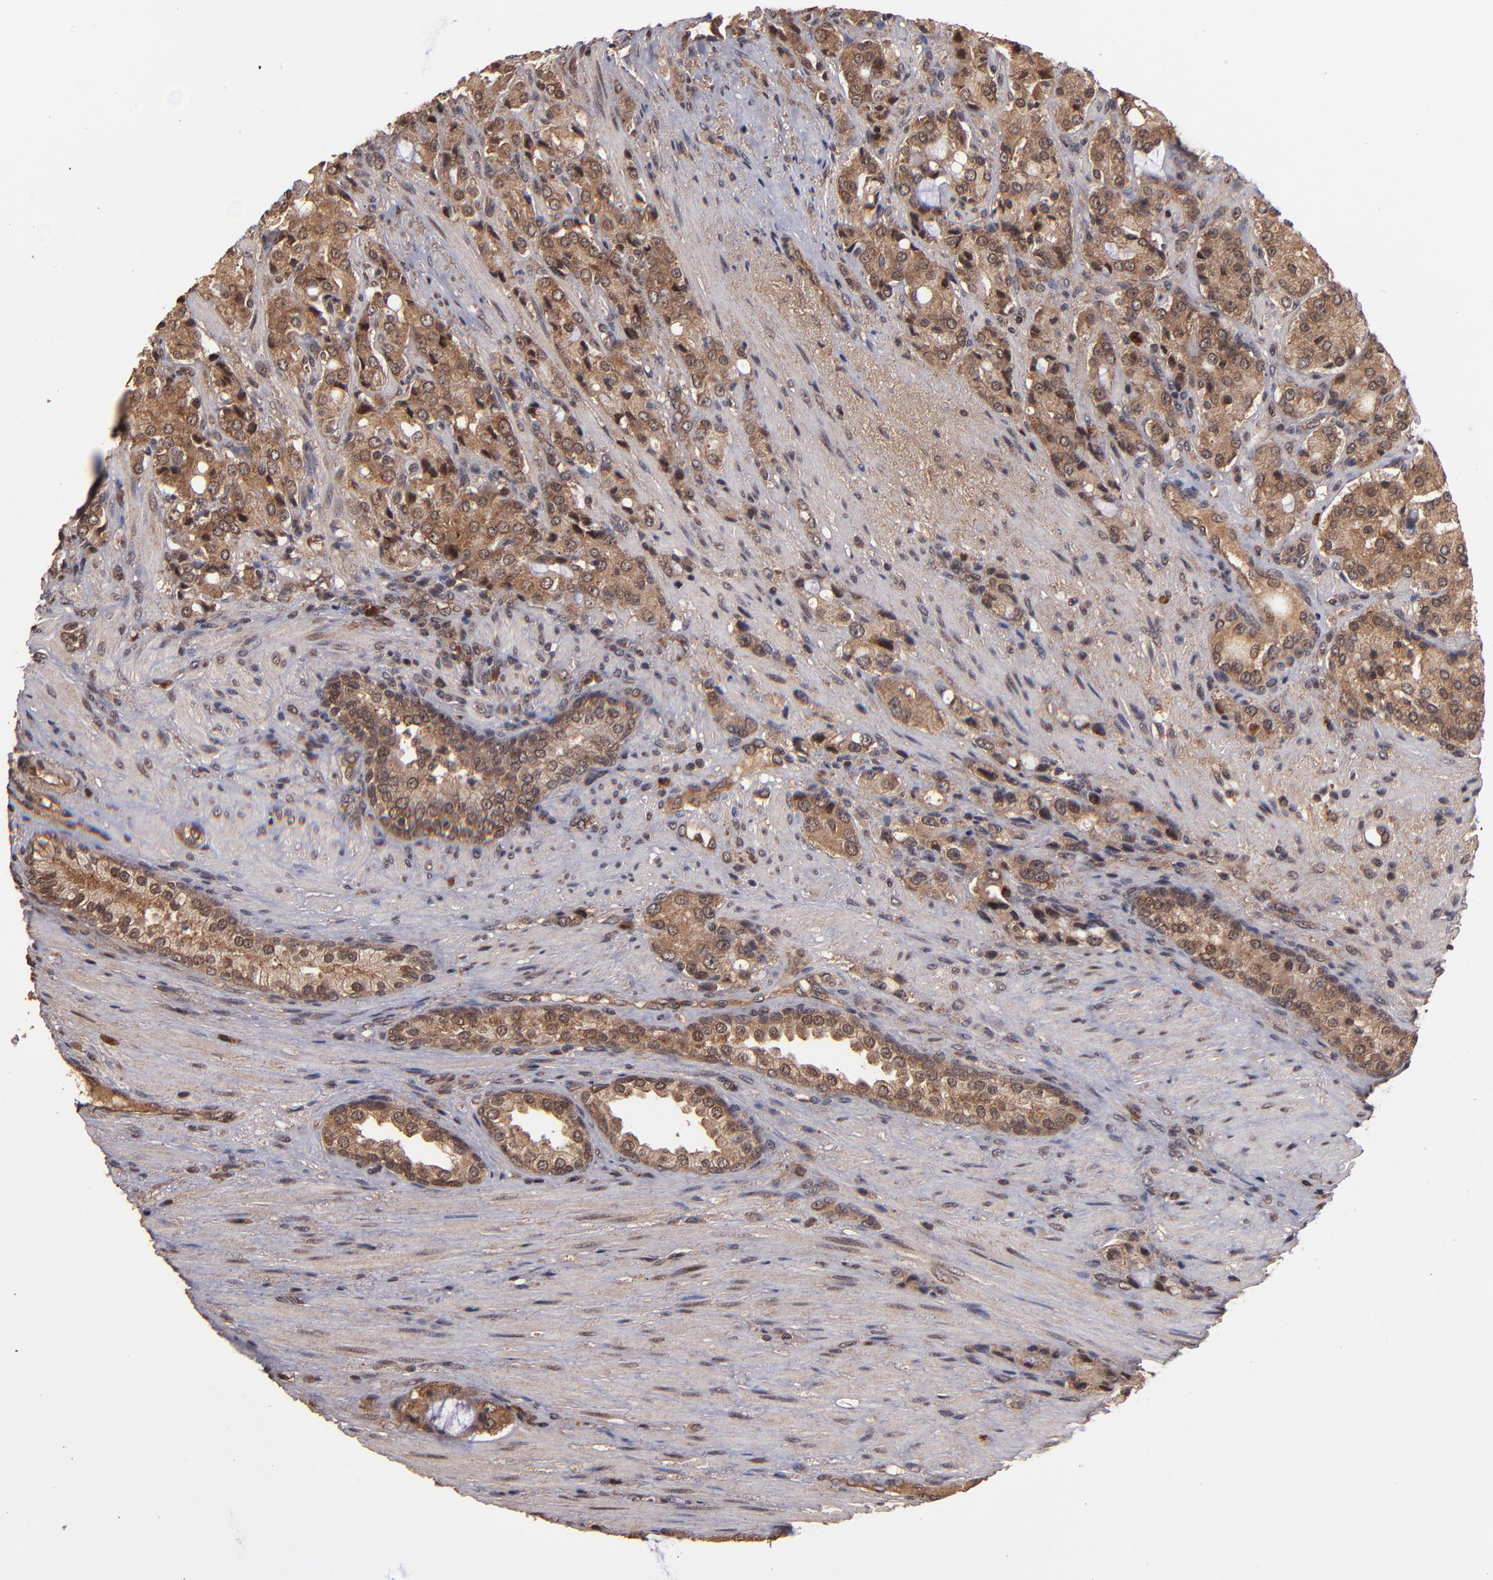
{"staining": {"intensity": "moderate", "quantity": ">75%", "location": "cytoplasmic/membranous"}, "tissue": "prostate cancer", "cell_type": "Tumor cells", "image_type": "cancer", "snomed": [{"axis": "morphology", "description": "Adenocarcinoma, High grade"}, {"axis": "topography", "description": "Prostate"}], "caption": "This is a micrograph of immunohistochemistry (IHC) staining of prostate cancer (high-grade adenocarcinoma), which shows moderate staining in the cytoplasmic/membranous of tumor cells.", "gene": "NFE2L2", "patient": {"sex": "male", "age": 72}}